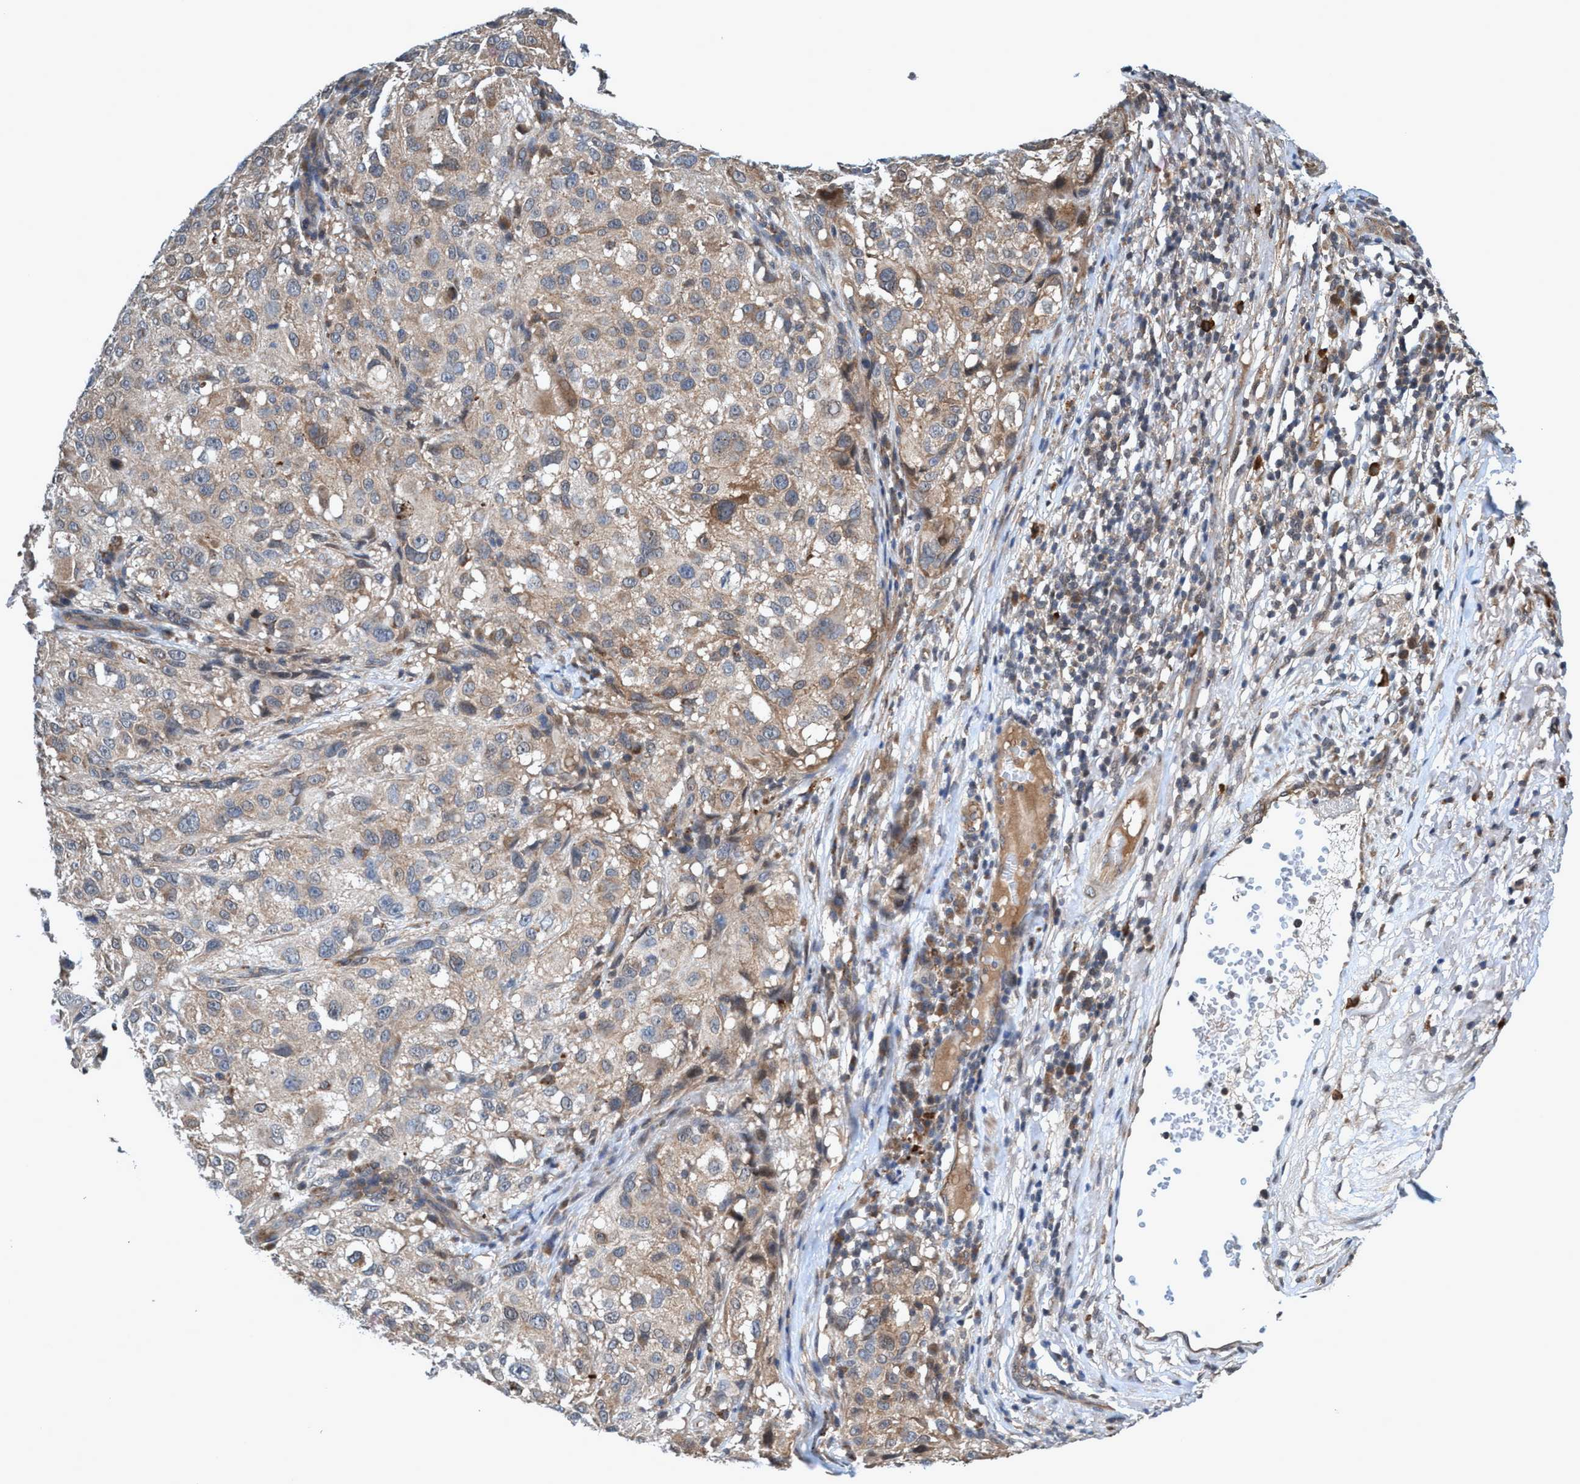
{"staining": {"intensity": "weak", "quantity": "<25%", "location": "cytoplasmic/membranous"}, "tissue": "melanoma", "cell_type": "Tumor cells", "image_type": "cancer", "snomed": [{"axis": "morphology", "description": "Necrosis, NOS"}, {"axis": "morphology", "description": "Malignant melanoma, NOS"}, {"axis": "topography", "description": "Skin"}], "caption": "Immunohistochemistry (IHC) of human malignant melanoma exhibits no positivity in tumor cells. The staining was performed using DAB to visualize the protein expression in brown, while the nuclei were stained in blue with hematoxylin (Magnification: 20x).", "gene": "TRIM65", "patient": {"sex": "female", "age": 87}}